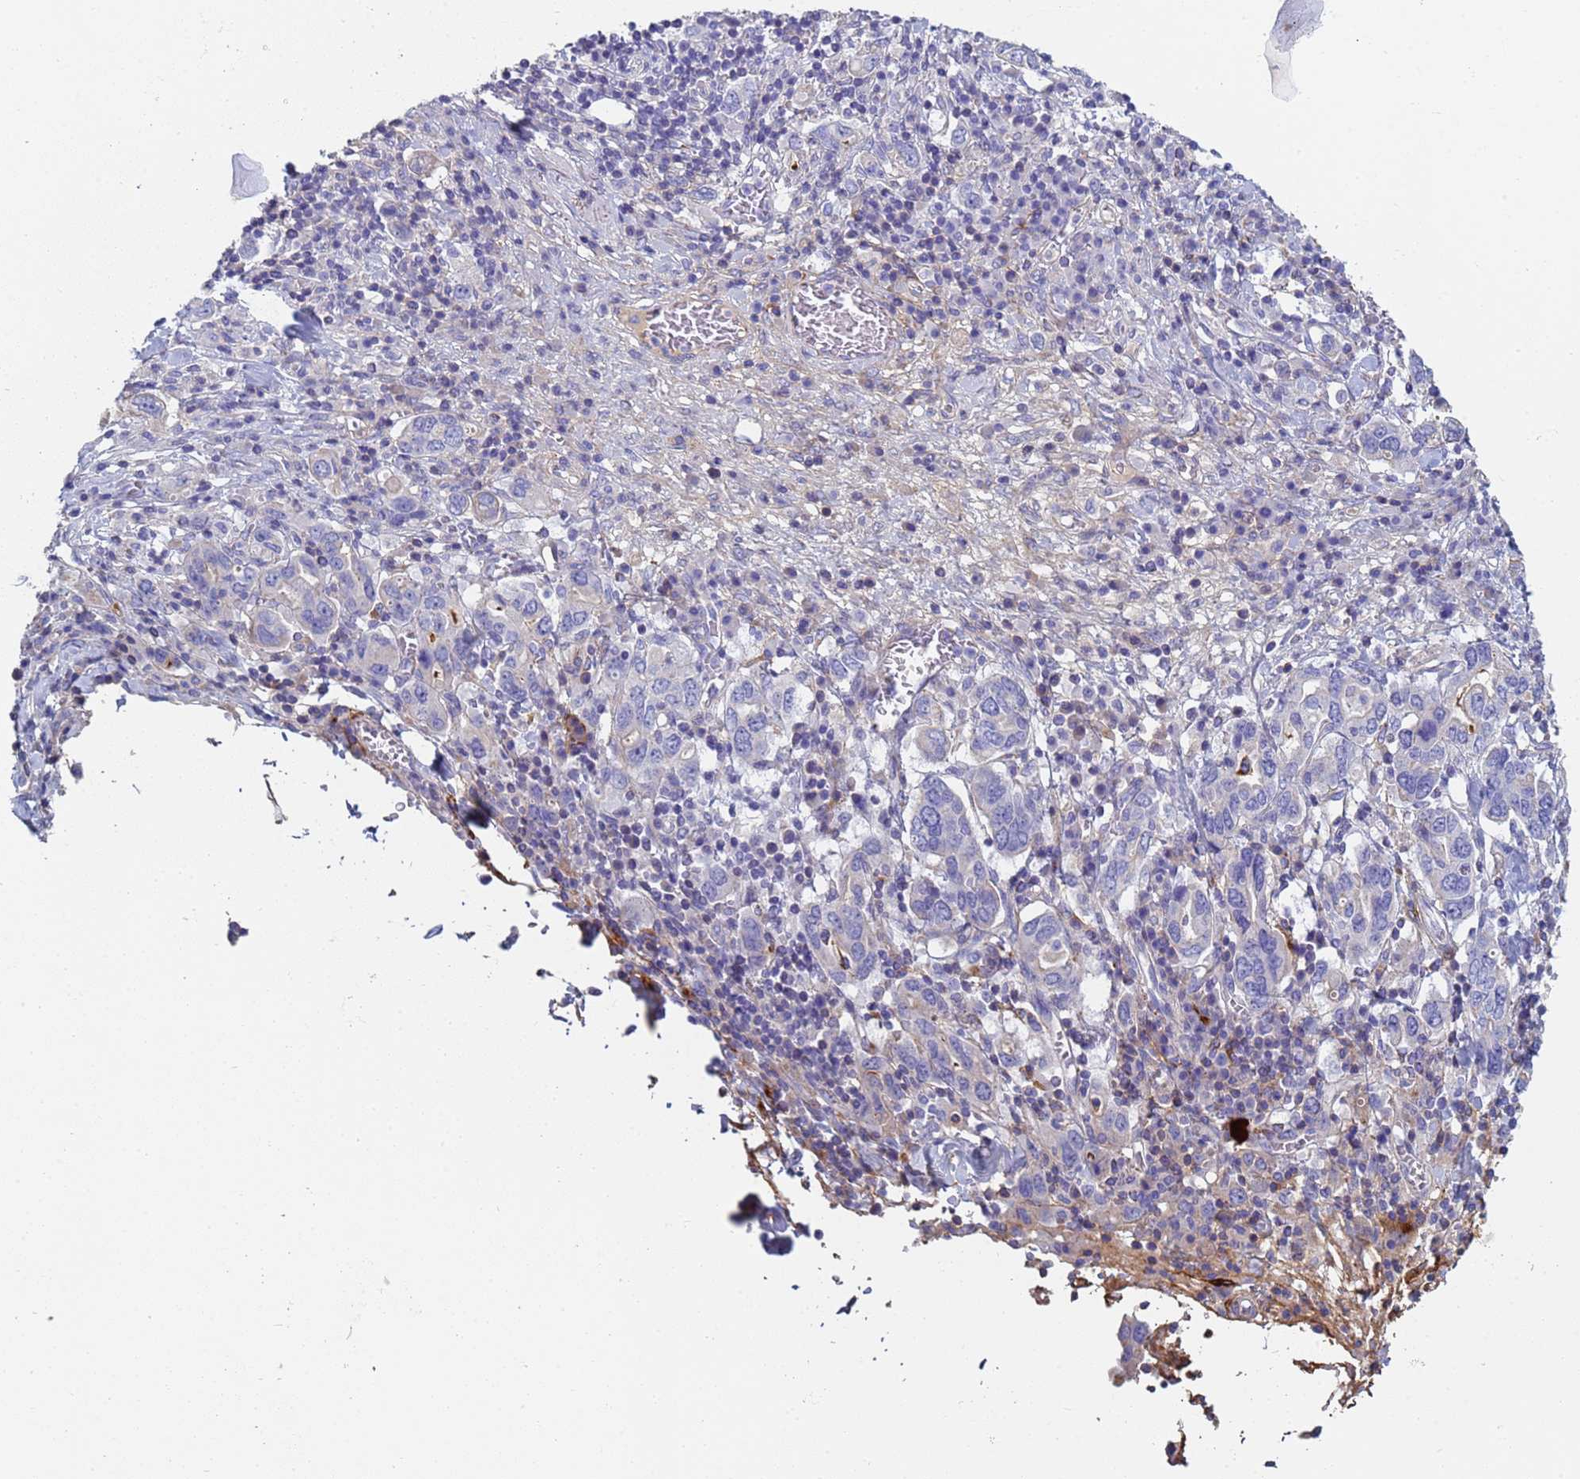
{"staining": {"intensity": "negative", "quantity": "none", "location": "none"}, "tissue": "stomach cancer", "cell_type": "Tumor cells", "image_type": "cancer", "snomed": [{"axis": "morphology", "description": "Adenocarcinoma, NOS"}, {"axis": "topography", "description": "Stomach, upper"}, {"axis": "topography", "description": "Stomach"}], "caption": "IHC image of neoplastic tissue: adenocarcinoma (stomach) stained with DAB shows no significant protein positivity in tumor cells.", "gene": "ABCA8", "patient": {"sex": "male", "age": 62}}